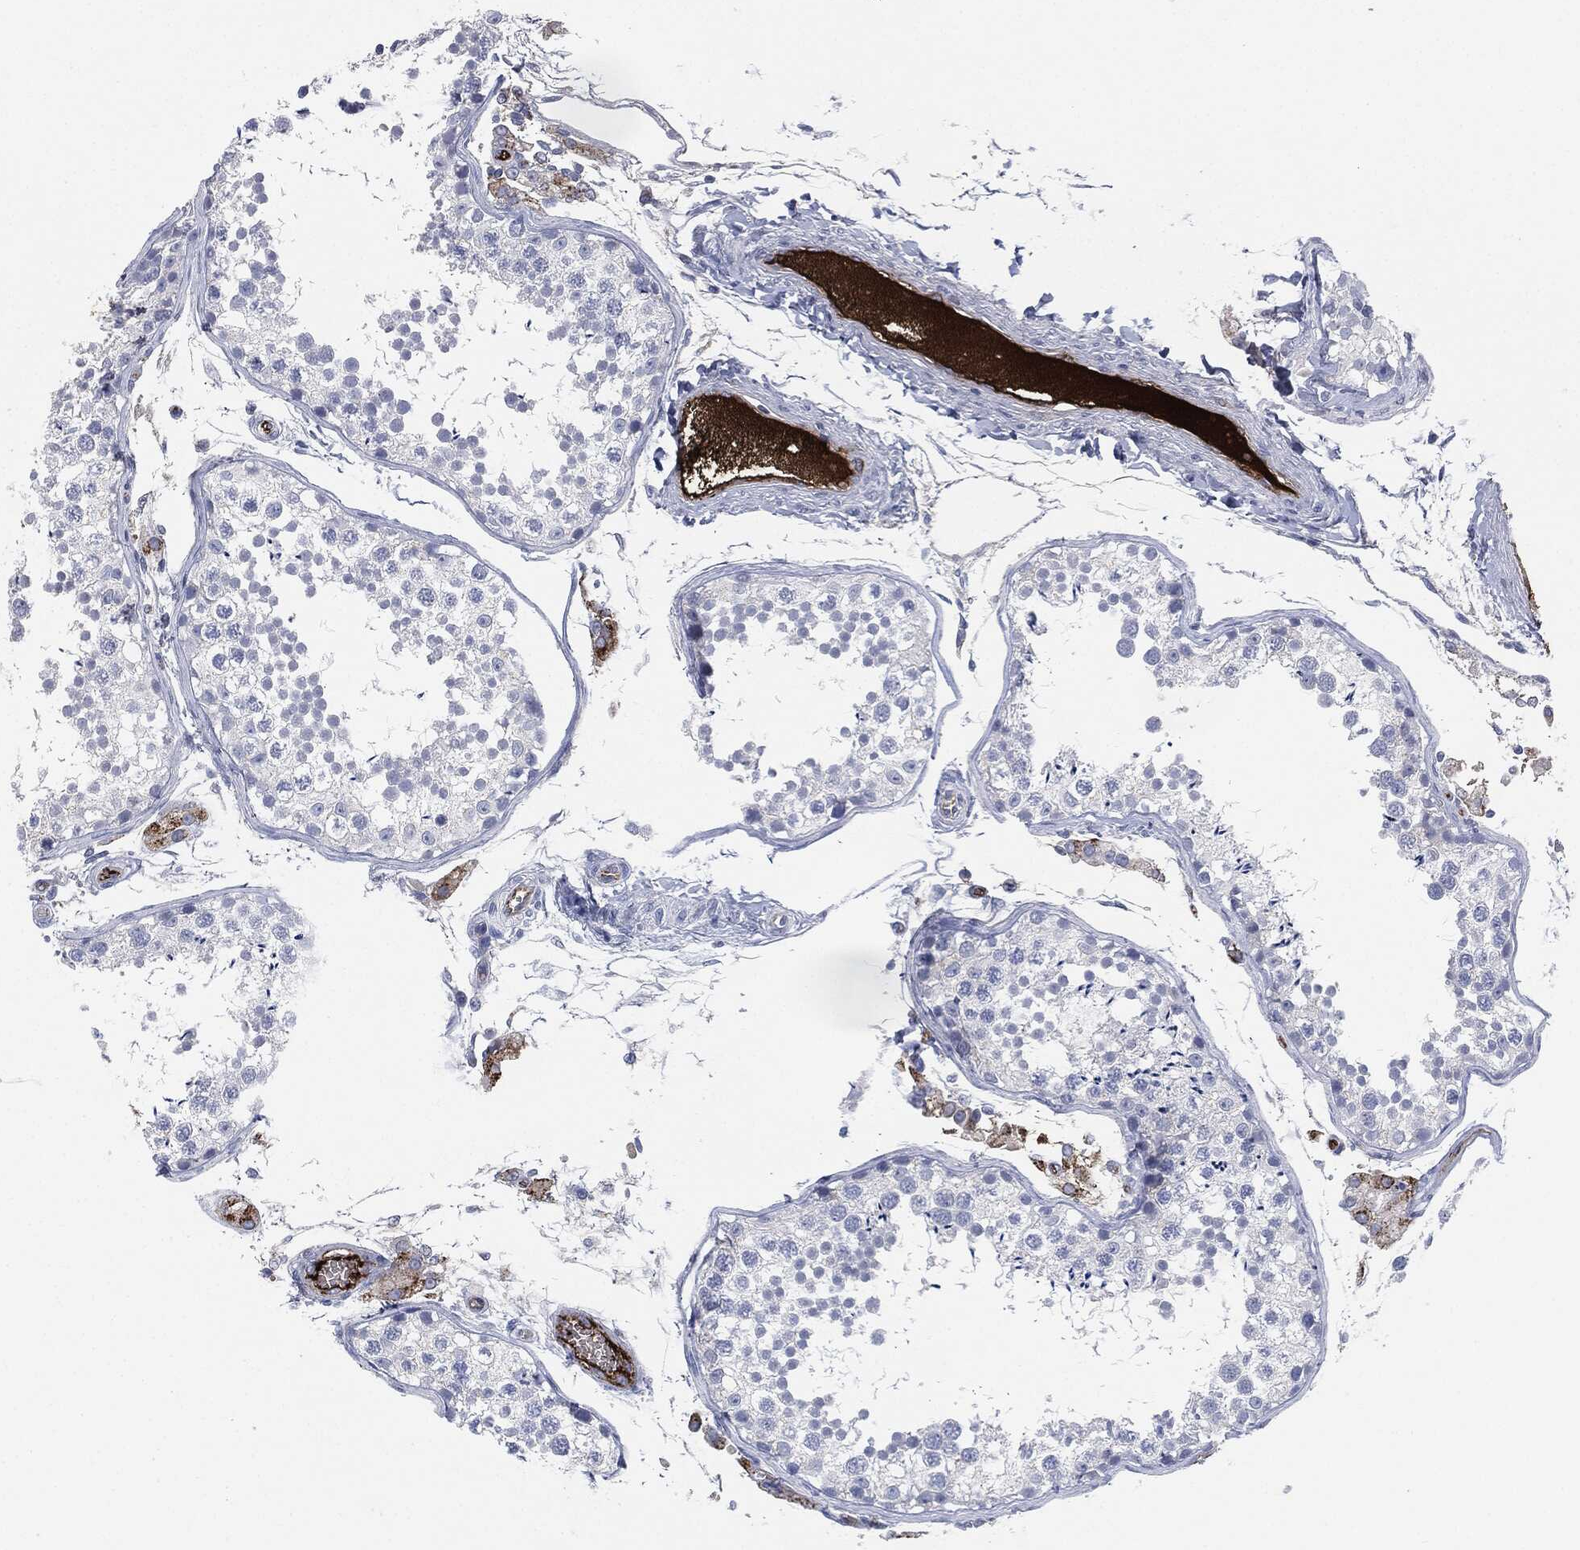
{"staining": {"intensity": "negative", "quantity": "none", "location": "none"}, "tissue": "testis", "cell_type": "Cells in seminiferous ducts", "image_type": "normal", "snomed": [{"axis": "morphology", "description": "Normal tissue, NOS"}, {"axis": "topography", "description": "Testis"}], "caption": "A high-resolution photomicrograph shows IHC staining of normal testis, which demonstrates no significant positivity in cells in seminiferous ducts.", "gene": "APOB", "patient": {"sex": "male", "age": 29}}